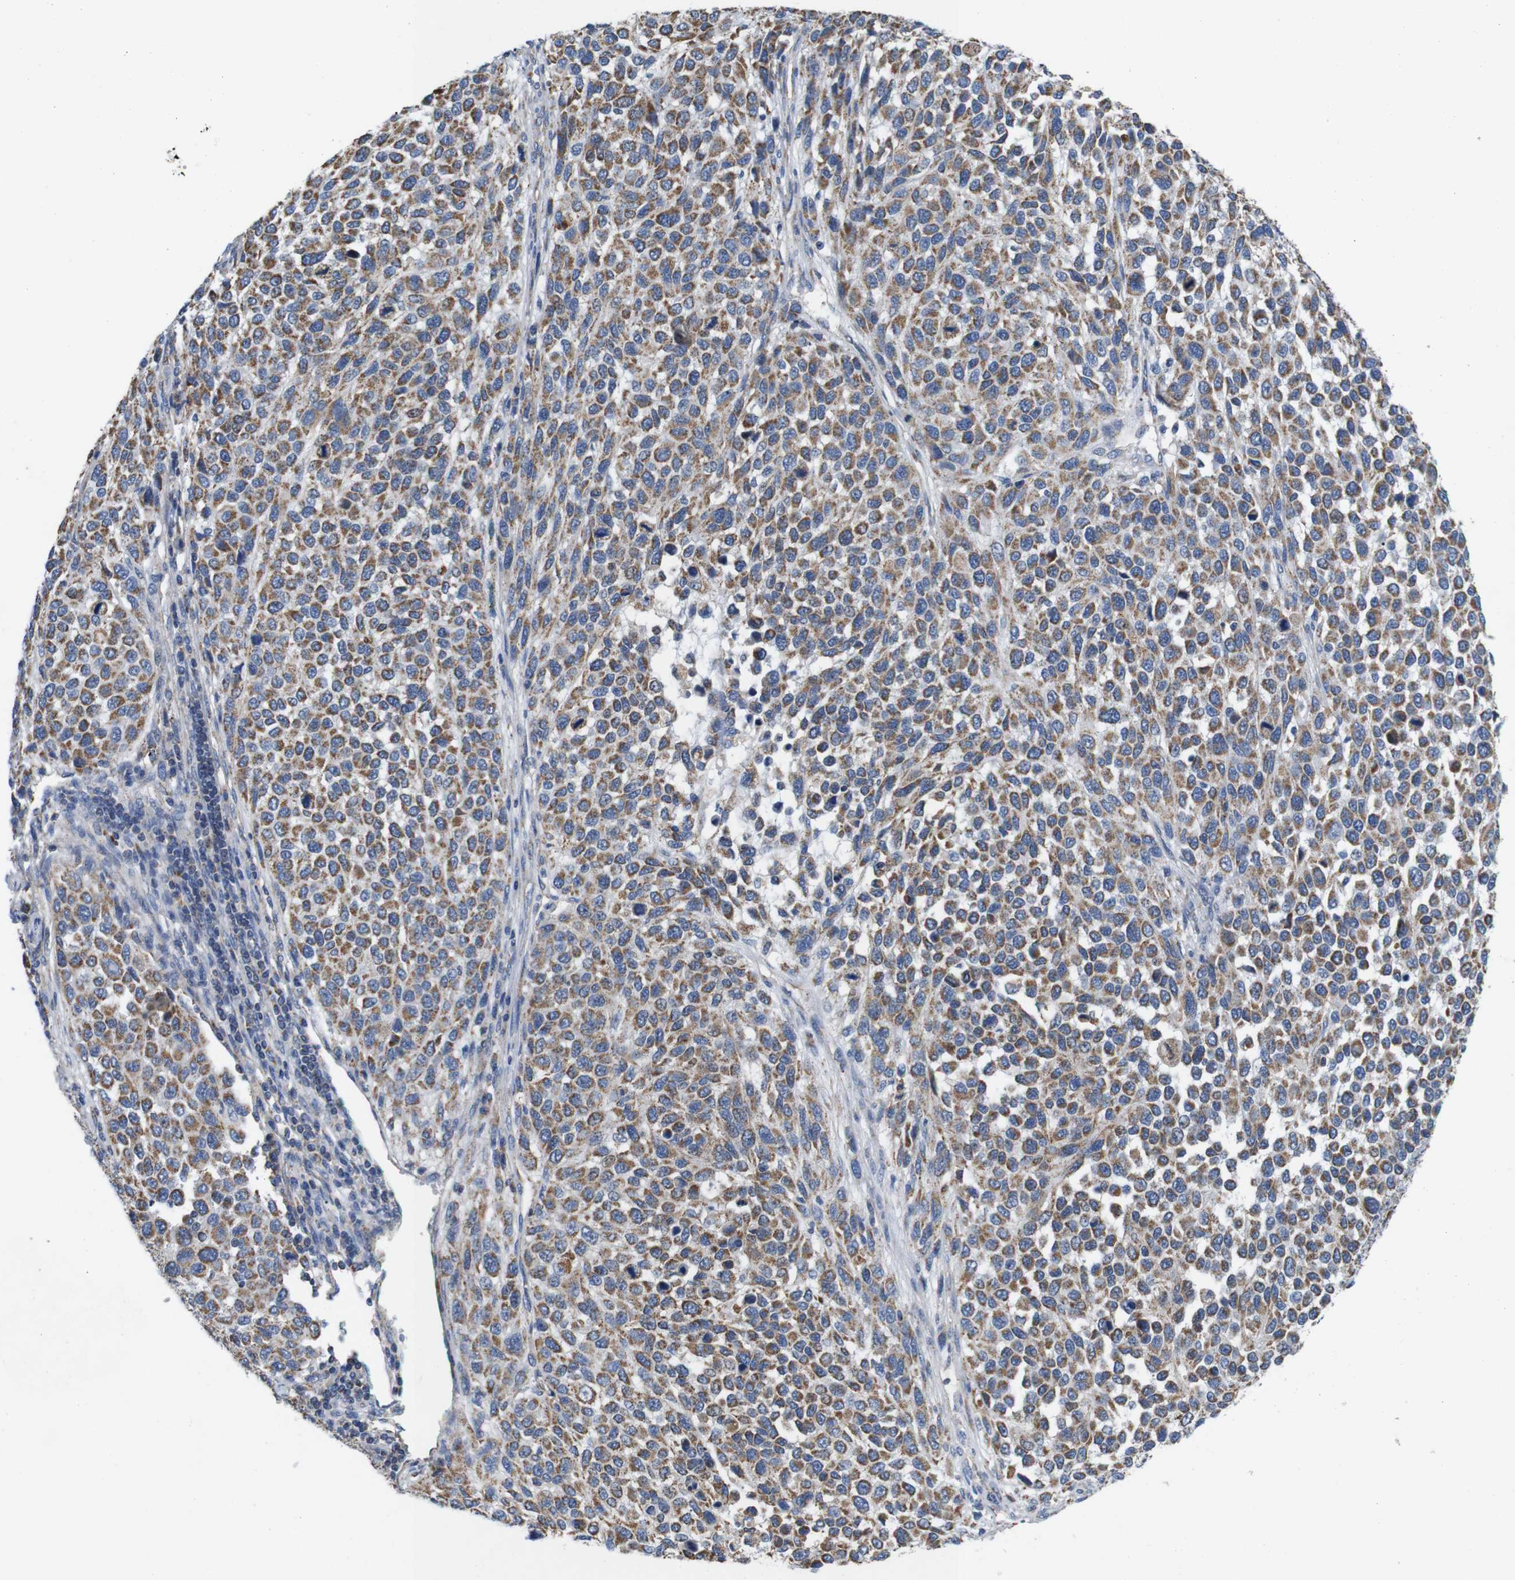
{"staining": {"intensity": "moderate", "quantity": ">75%", "location": "cytoplasmic/membranous"}, "tissue": "melanoma", "cell_type": "Tumor cells", "image_type": "cancer", "snomed": [{"axis": "morphology", "description": "Malignant melanoma, Metastatic site"}, {"axis": "topography", "description": "Lymph node"}], "caption": "About >75% of tumor cells in human melanoma show moderate cytoplasmic/membranous protein expression as visualized by brown immunohistochemical staining.", "gene": "F2RL1", "patient": {"sex": "male", "age": 61}}